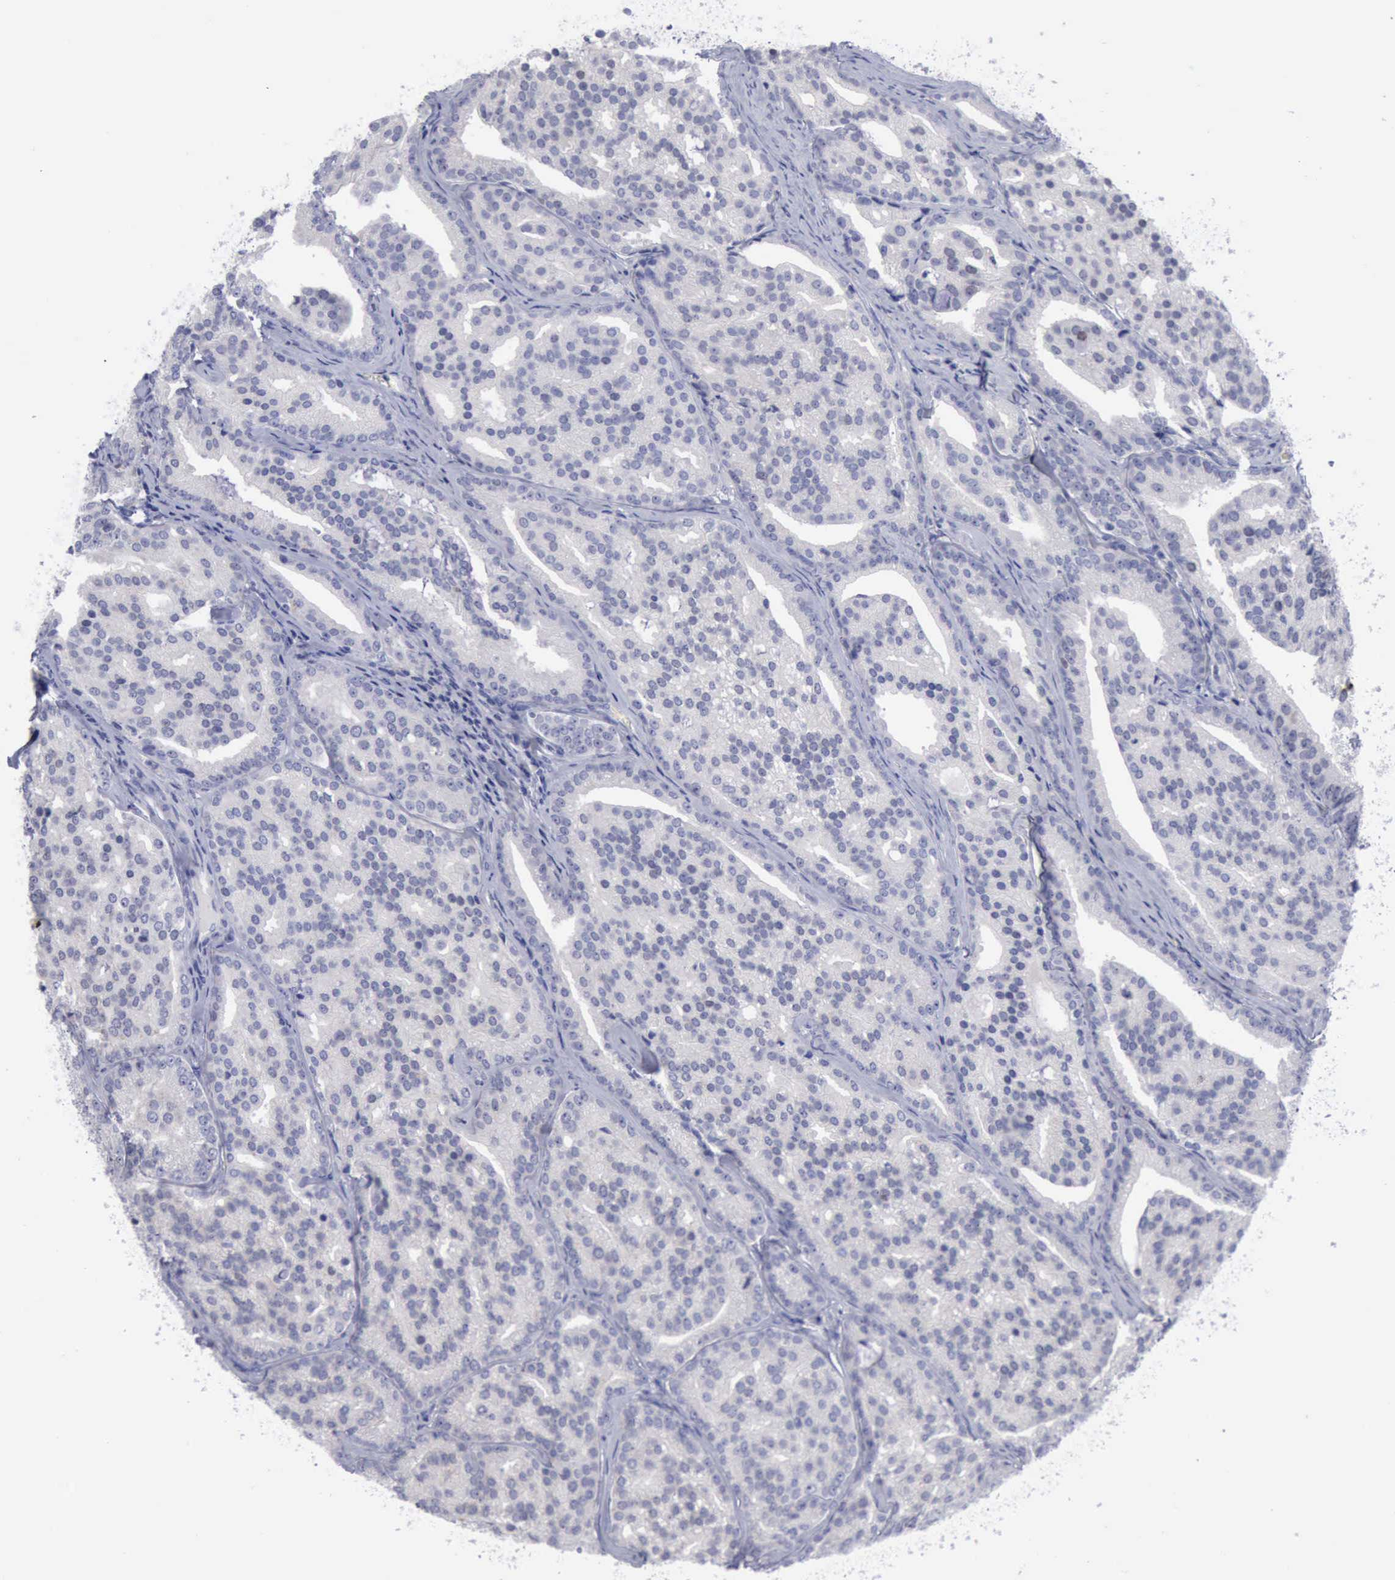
{"staining": {"intensity": "negative", "quantity": "none", "location": "none"}, "tissue": "prostate cancer", "cell_type": "Tumor cells", "image_type": "cancer", "snomed": [{"axis": "morphology", "description": "Adenocarcinoma, High grade"}, {"axis": "topography", "description": "Prostate"}], "caption": "This is a histopathology image of IHC staining of prostate adenocarcinoma (high-grade), which shows no staining in tumor cells.", "gene": "SATB2", "patient": {"sex": "male", "age": 64}}